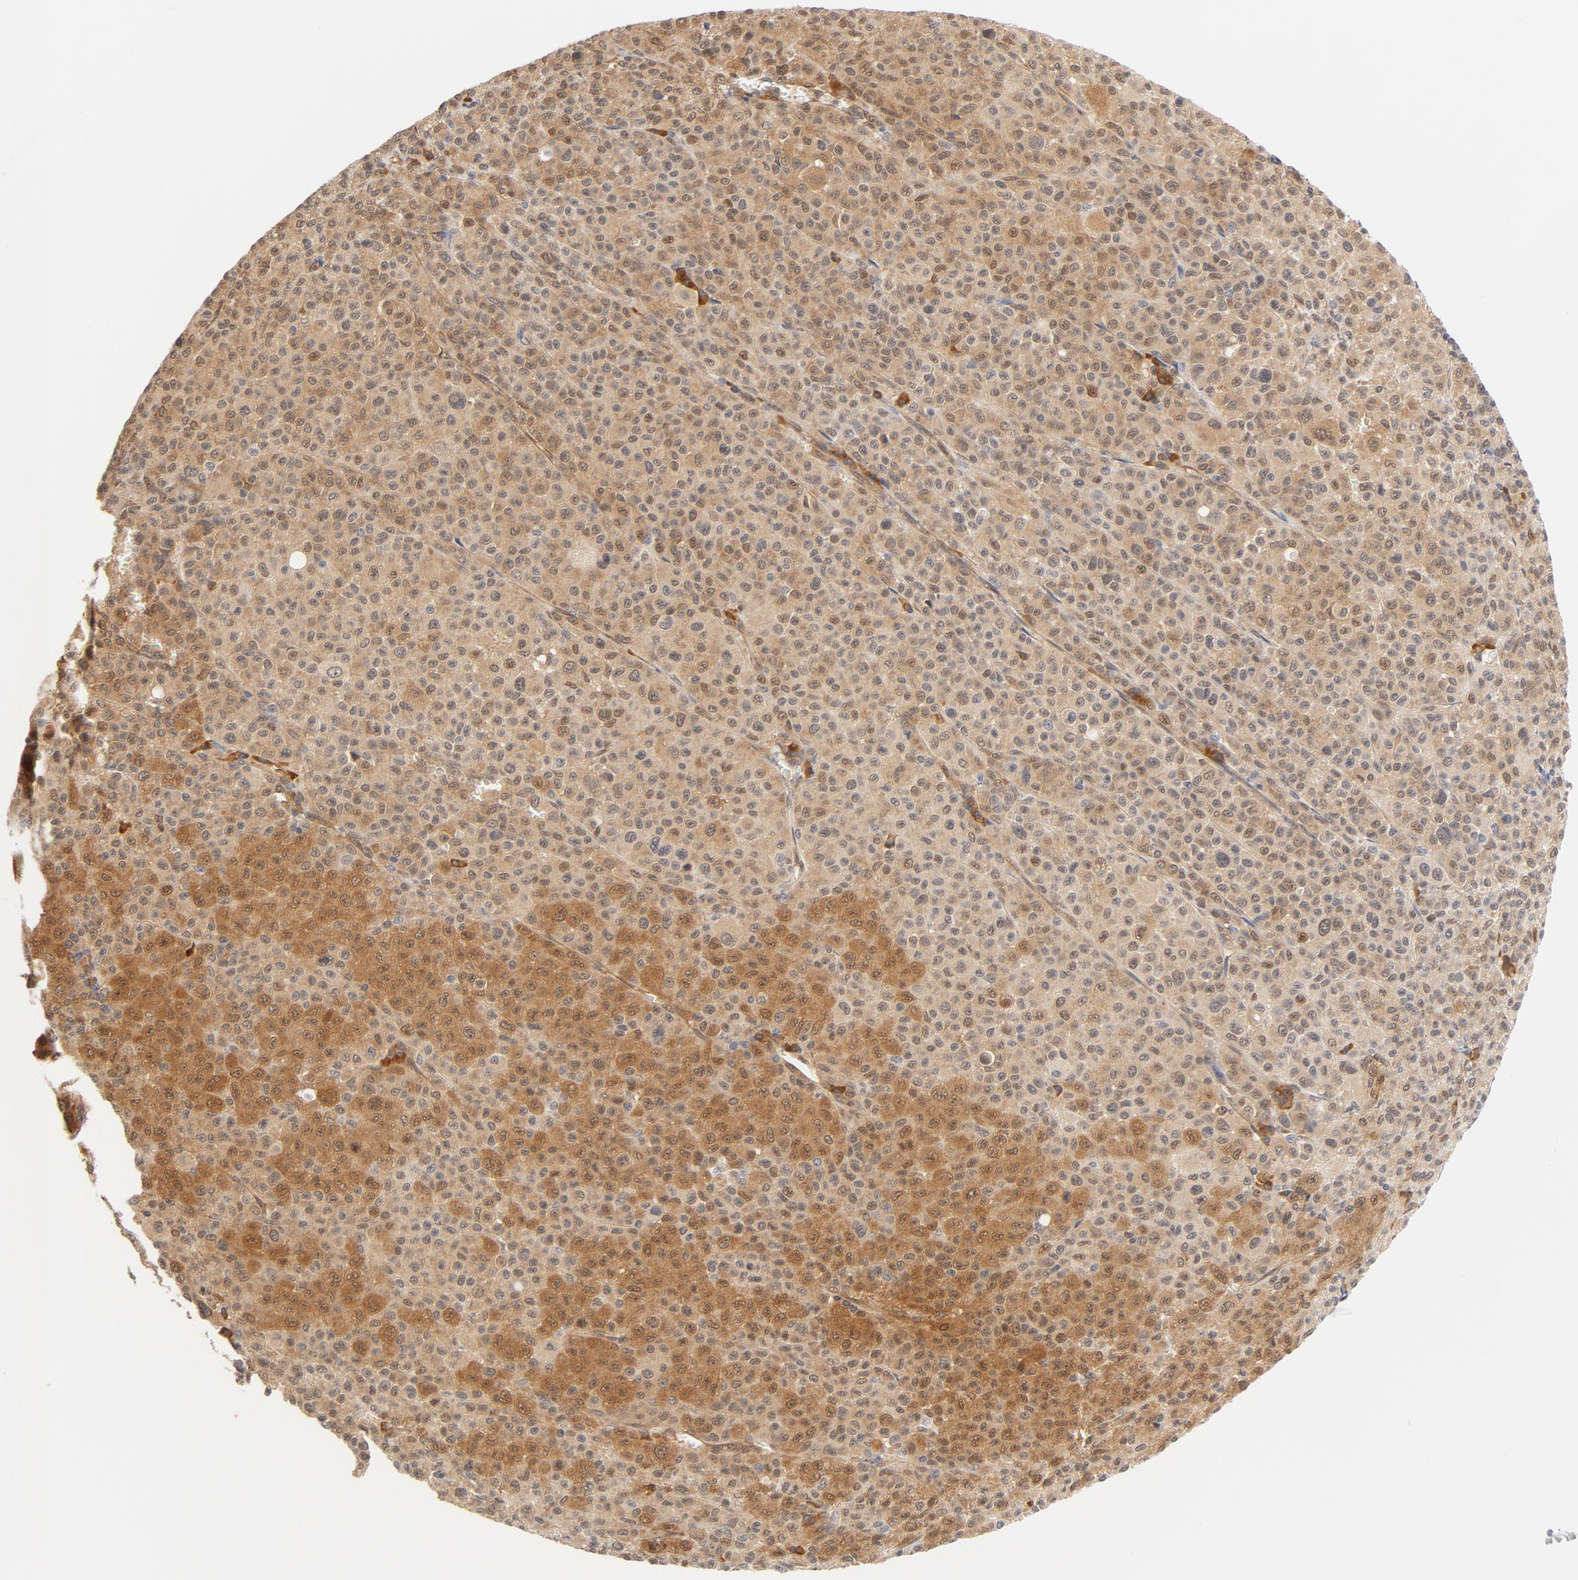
{"staining": {"intensity": "moderate", "quantity": ">75%", "location": "cytoplasmic/membranous"}, "tissue": "melanoma", "cell_type": "Tumor cells", "image_type": "cancer", "snomed": [{"axis": "morphology", "description": "Malignant melanoma, Metastatic site"}, {"axis": "topography", "description": "Skin"}], "caption": "Immunohistochemical staining of human melanoma demonstrates medium levels of moderate cytoplasmic/membranous protein staining in about >75% of tumor cells.", "gene": "EIF4E", "patient": {"sex": "female", "age": 74}}